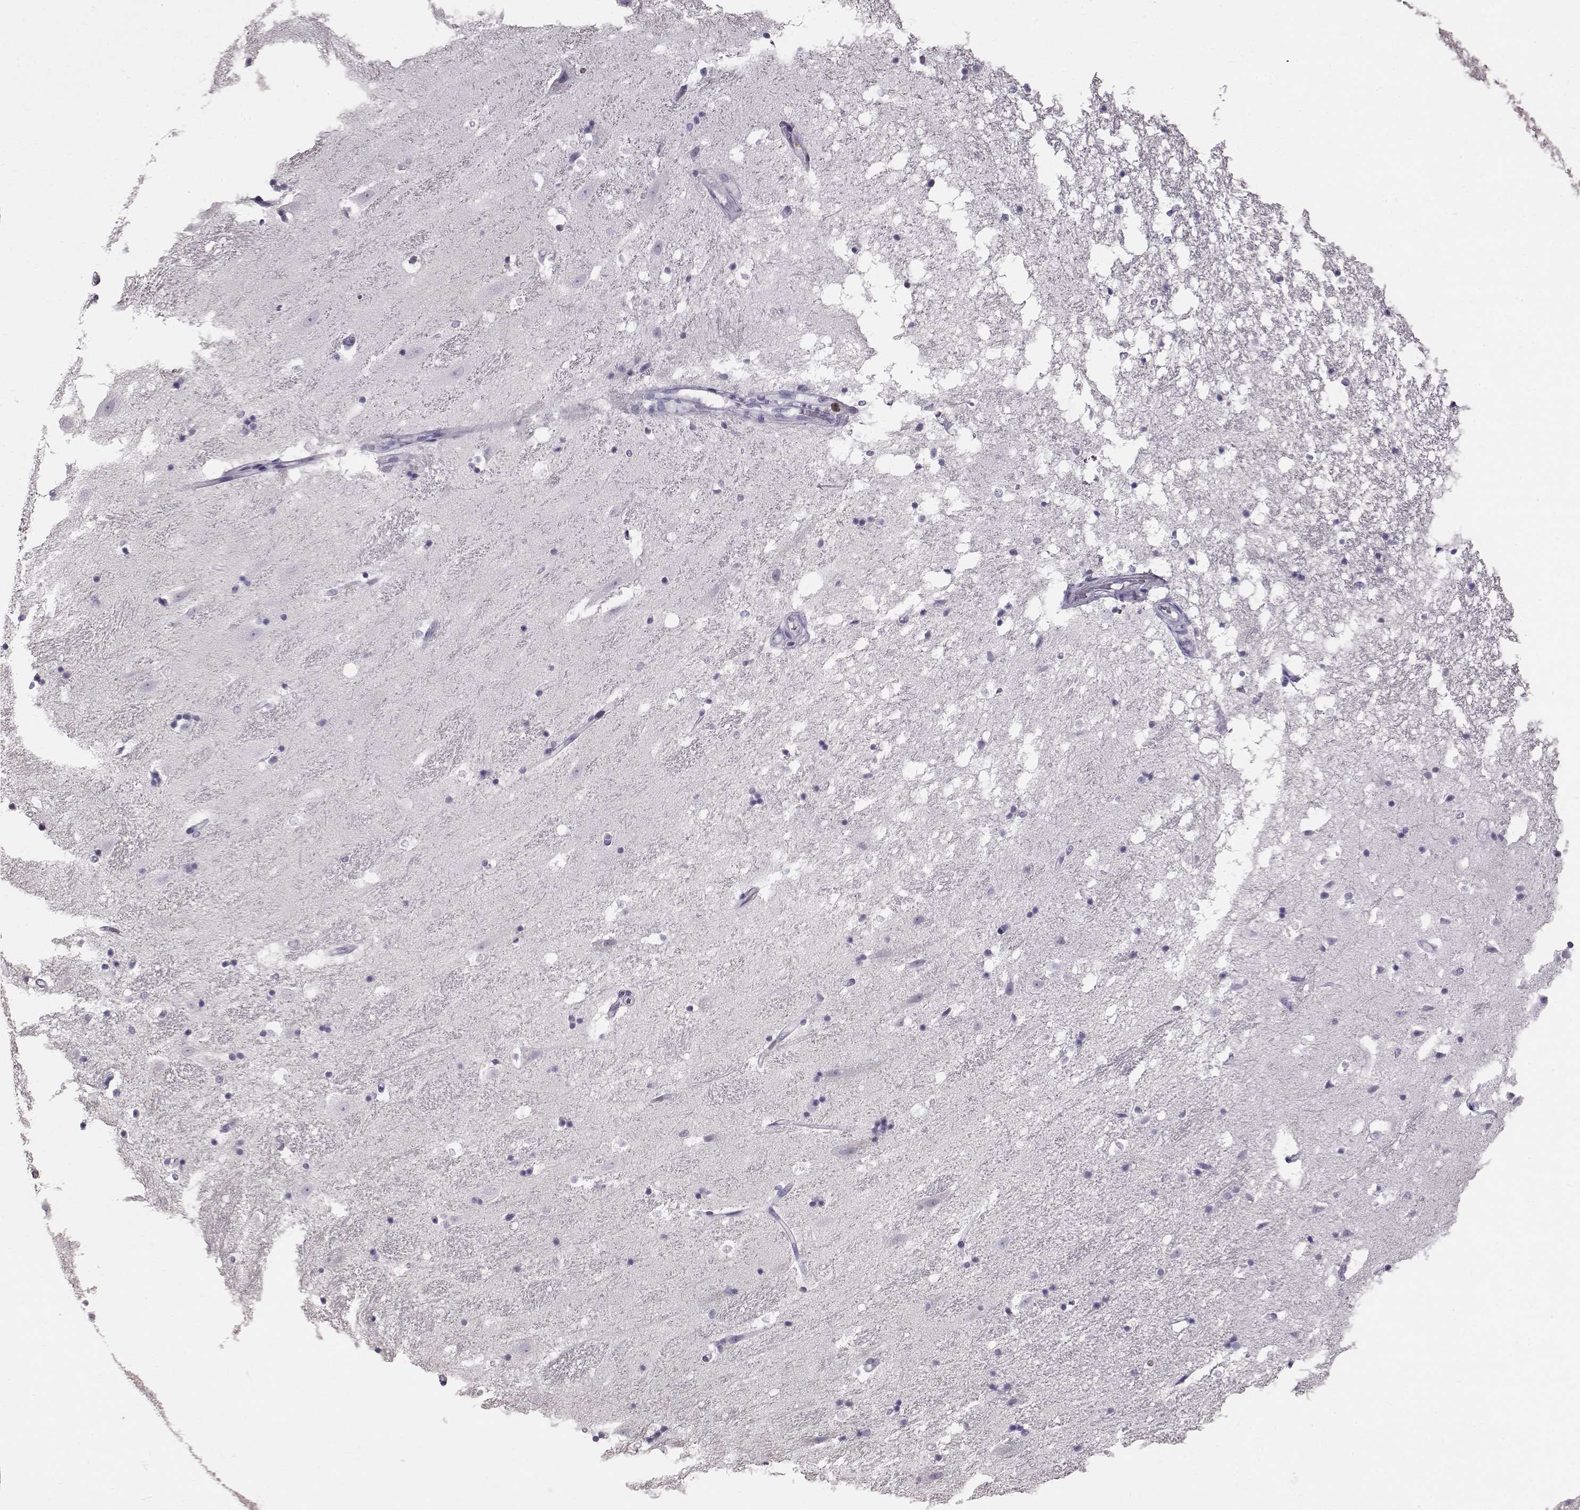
{"staining": {"intensity": "negative", "quantity": "none", "location": "none"}, "tissue": "hippocampus", "cell_type": "Glial cells", "image_type": "normal", "snomed": [{"axis": "morphology", "description": "Normal tissue, NOS"}, {"axis": "topography", "description": "Hippocampus"}], "caption": "Immunohistochemistry (IHC) of benign human hippocampus displays no staining in glial cells.", "gene": "FUT4", "patient": {"sex": "male", "age": 49}}